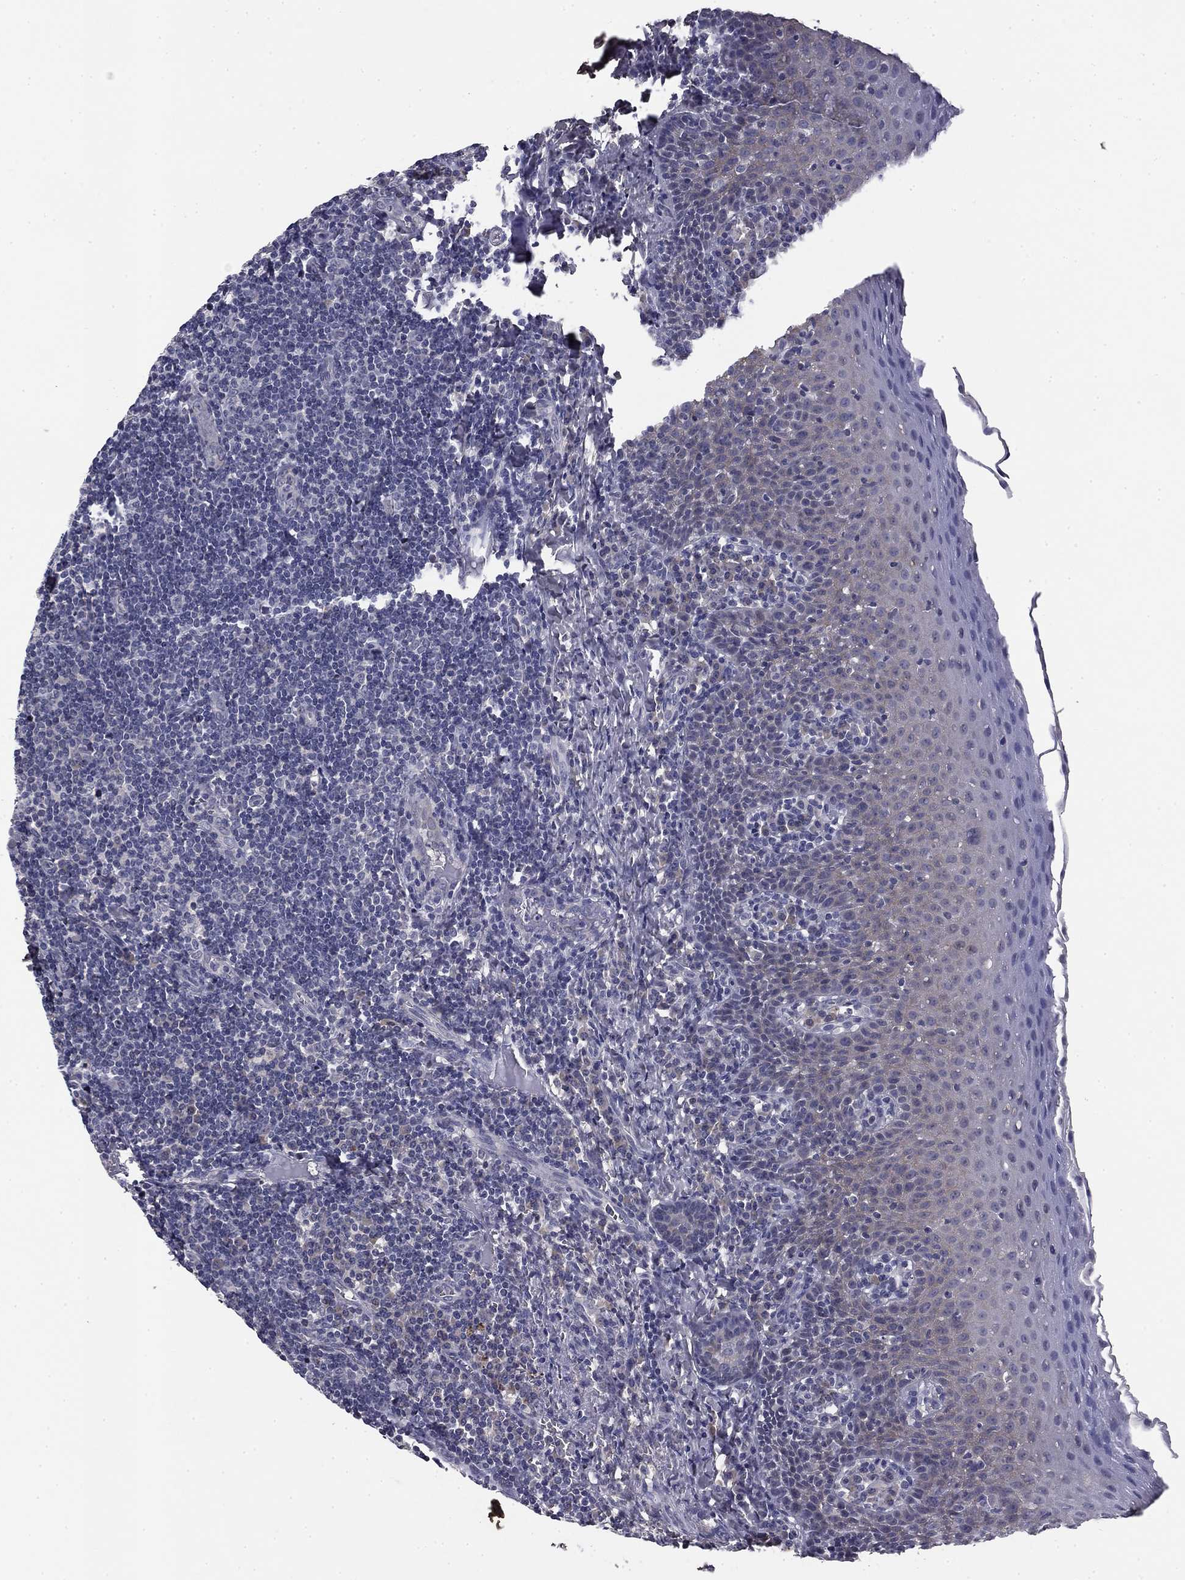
{"staining": {"intensity": "negative", "quantity": "none", "location": "none"}, "tissue": "tonsil", "cell_type": "Germinal center cells", "image_type": "normal", "snomed": [{"axis": "morphology", "description": "Normal tissue, NOS"}, {"axis": "morphology", "description": "Inflammation, NOS"}, {"axis": "topography", "description": "Tonsil"}], "caption": "Protein analysis of unremarkable tonsil demonstrates no significant expression in germinal center cells. Brightfield microscopy of immunohistochemistry stained with DAB (3,3'-diaminobenzidine) (brown) and hematoxylin (blue), captured at high magnification.", "gene": "COL2A1", "patient": {"sex": "female", "age": 31}}